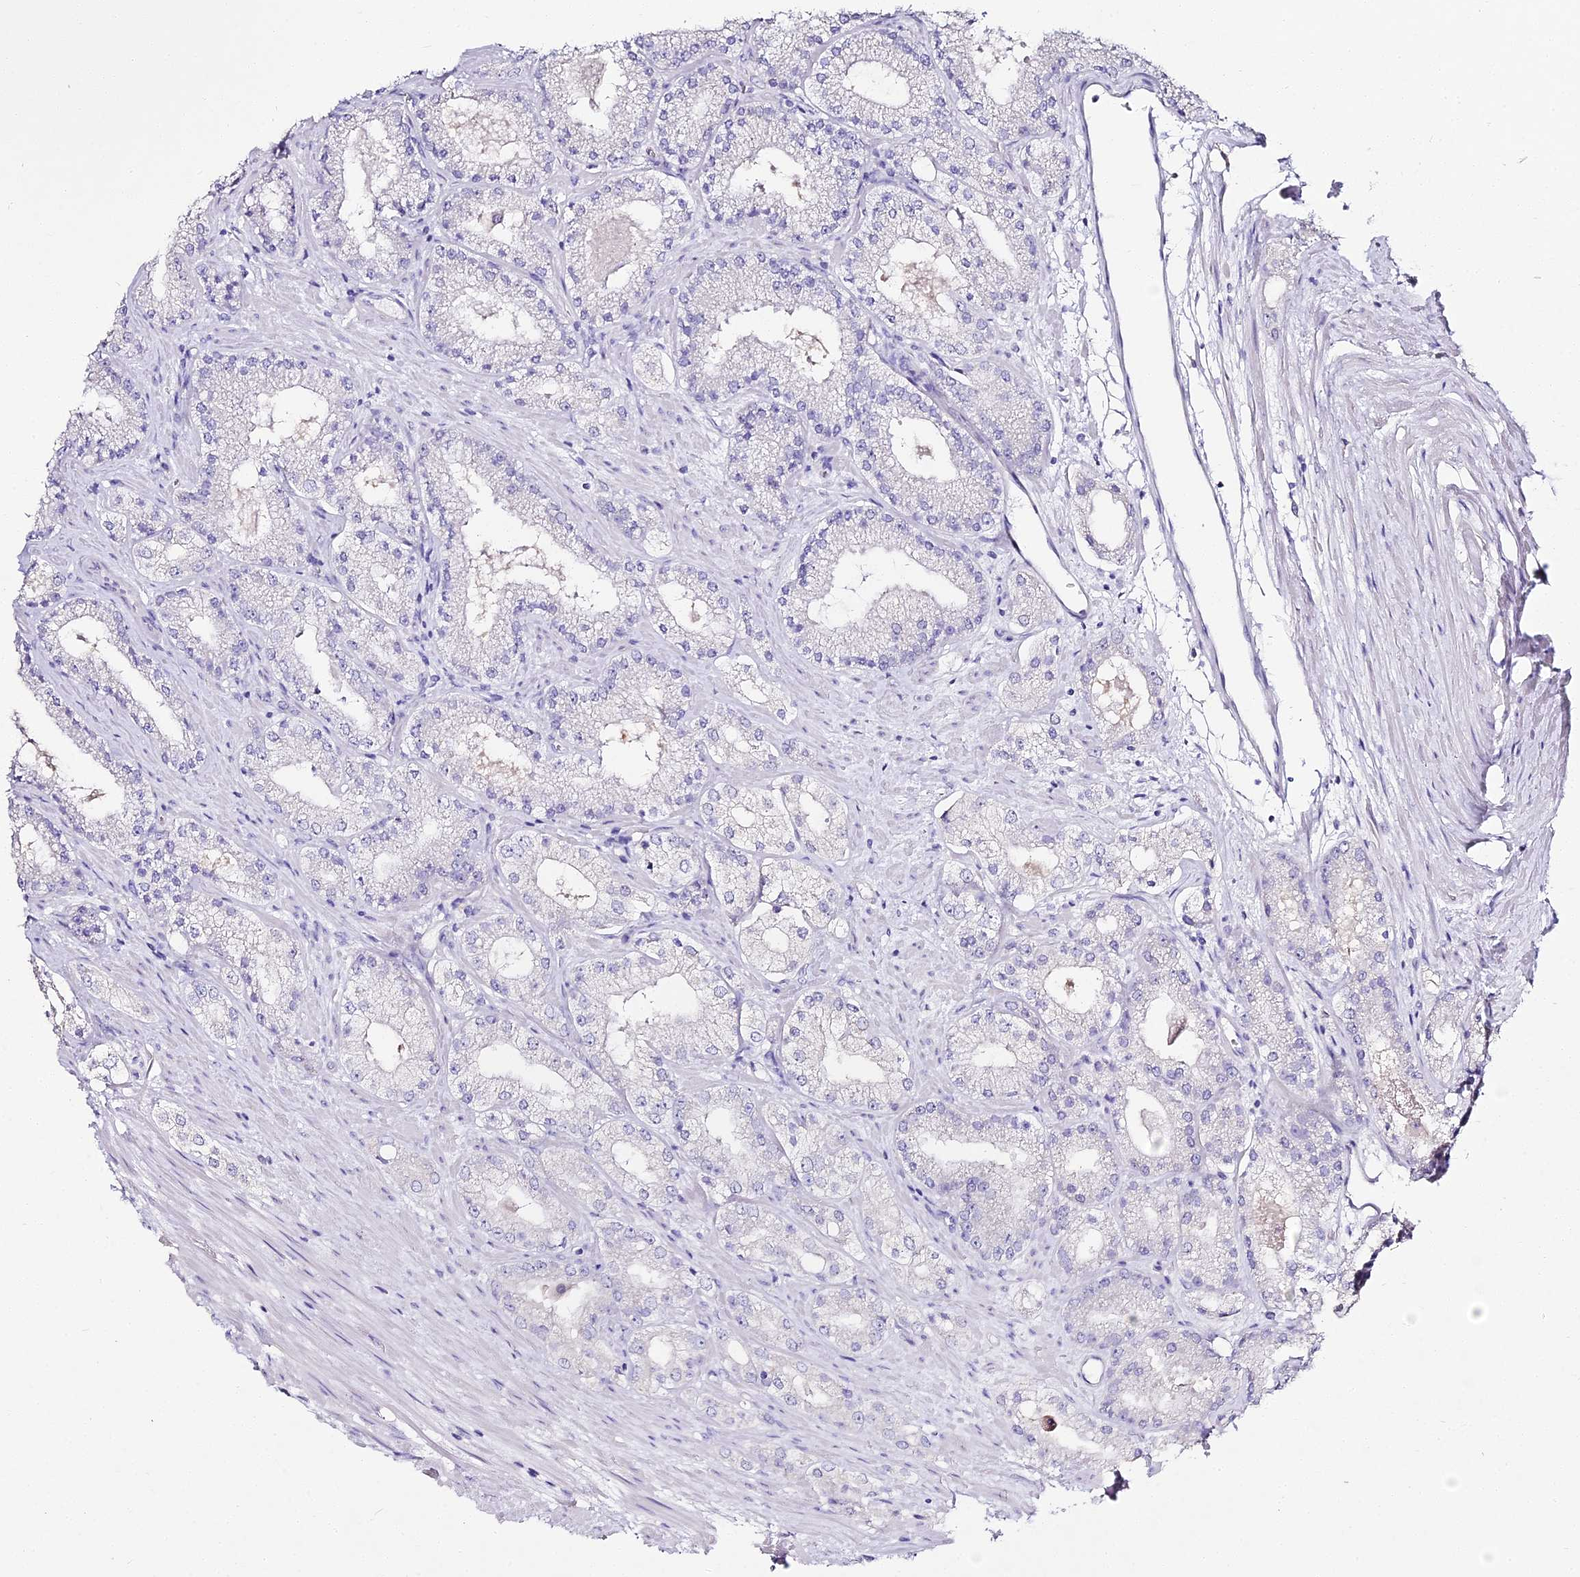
{"staining": {"intensity": "negative", "quantity": "none", "location": "none"}, "tissue": "prostate cancer", "cell_type": "Tumor cells", "image_type": "cancer", "snomed": [{"axis": "morphology", "description": "Adenocarcinoma, Low grade"}, {"axis": "topography", "description": "Prostate"}], "caption": "There is no significant positivity in tumor cells of prostate cancer.", "gene": "ALPG", "patient": {"sex": "male", "age": 69}}